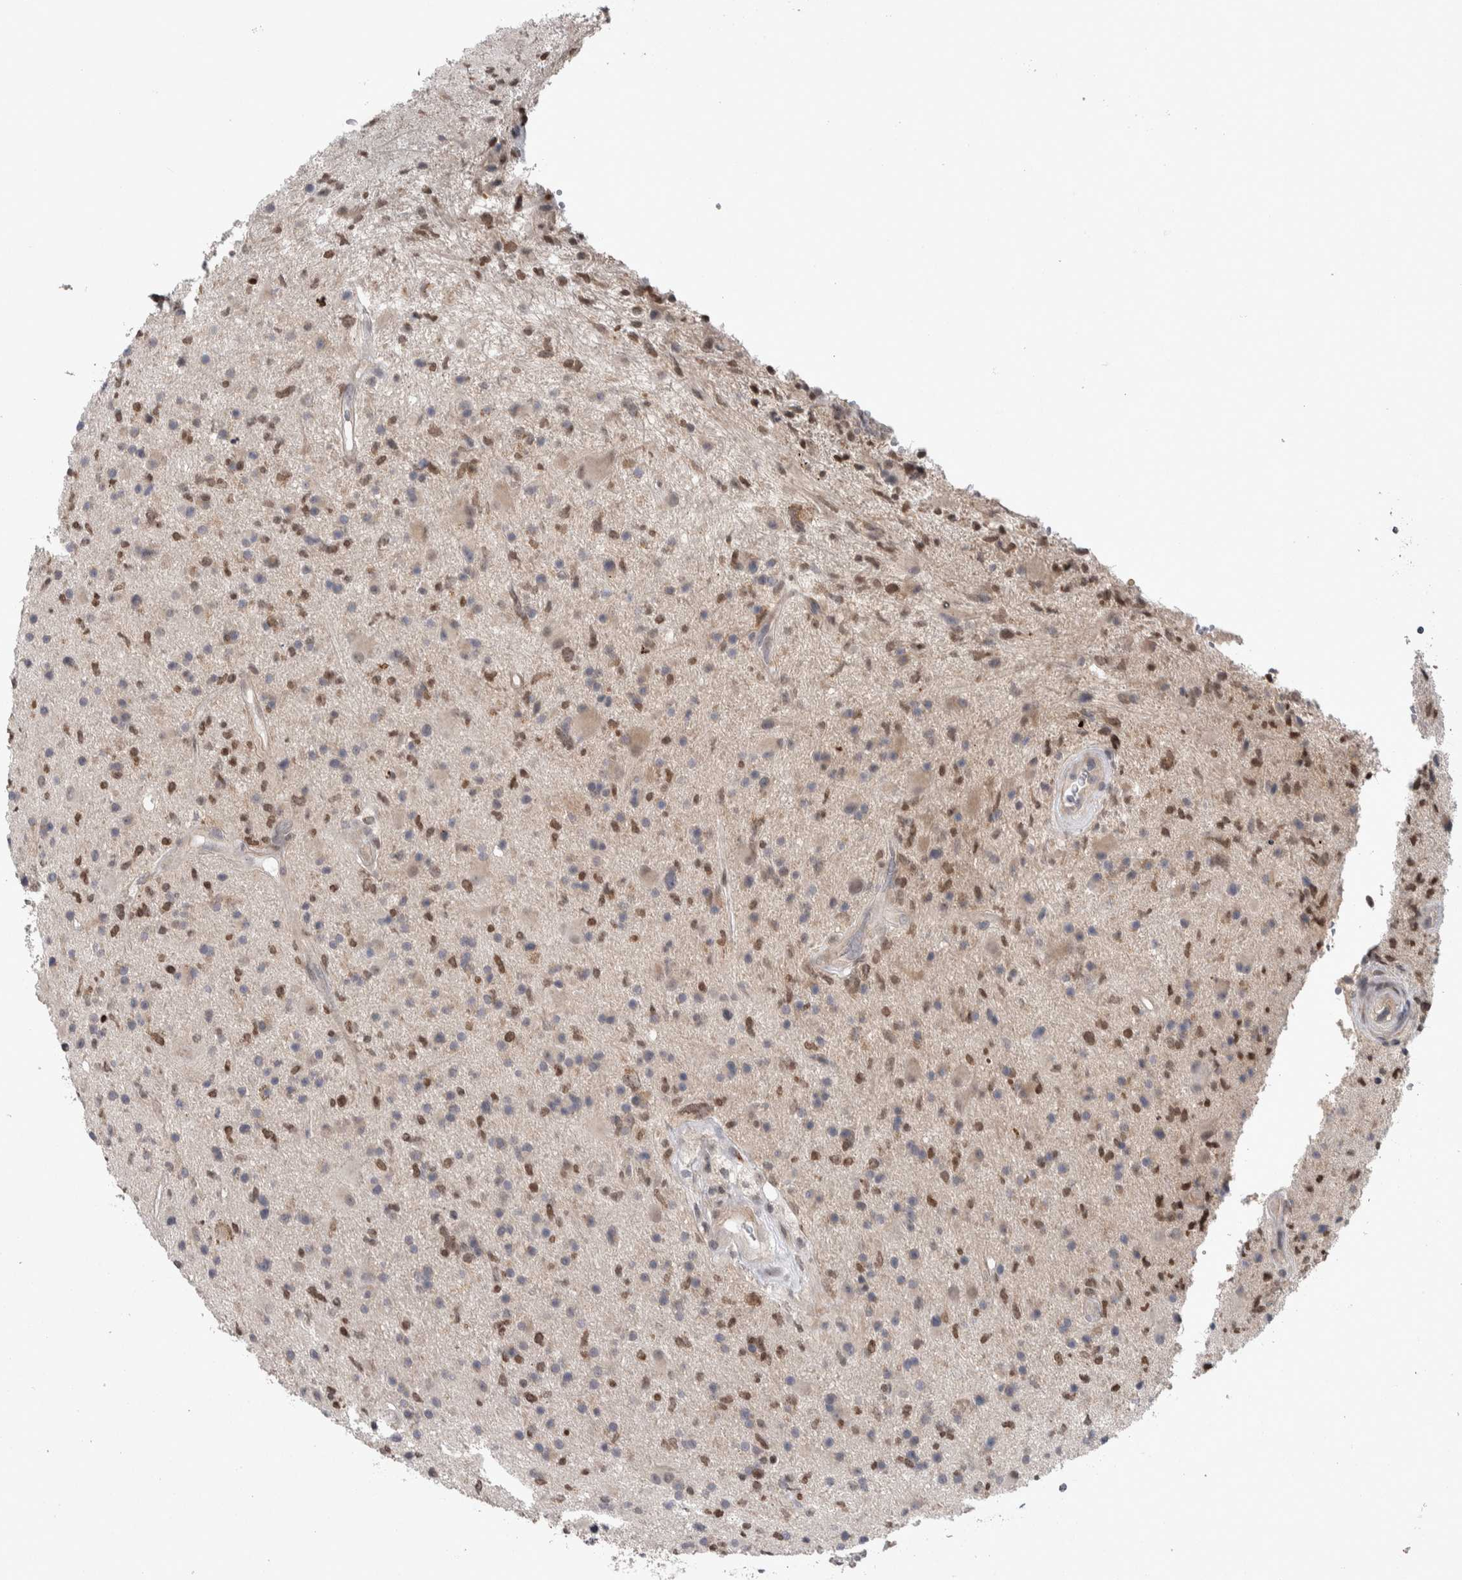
{"staining": {"intensity": "moderate", "quantity": "25%-75%", "location": "nuclear"}, "tissue": "glioma", "cell_type": "Tumor cells", "image_type": "cancer", "snomed": [{"axis": "morphology", "description": "Glioma, malignant, High grade"}, {"axis": "topography", "description": "Brain"}], "caption": "The photomicrograph exhibits immunohistochemical staining of high-grade glioma (malignant). There is moderate nuclear positivity is present in approximately 25%-75% of tumor cells.", "gene": "CWC27", "patient": {"sex": "male", "age": 33}}